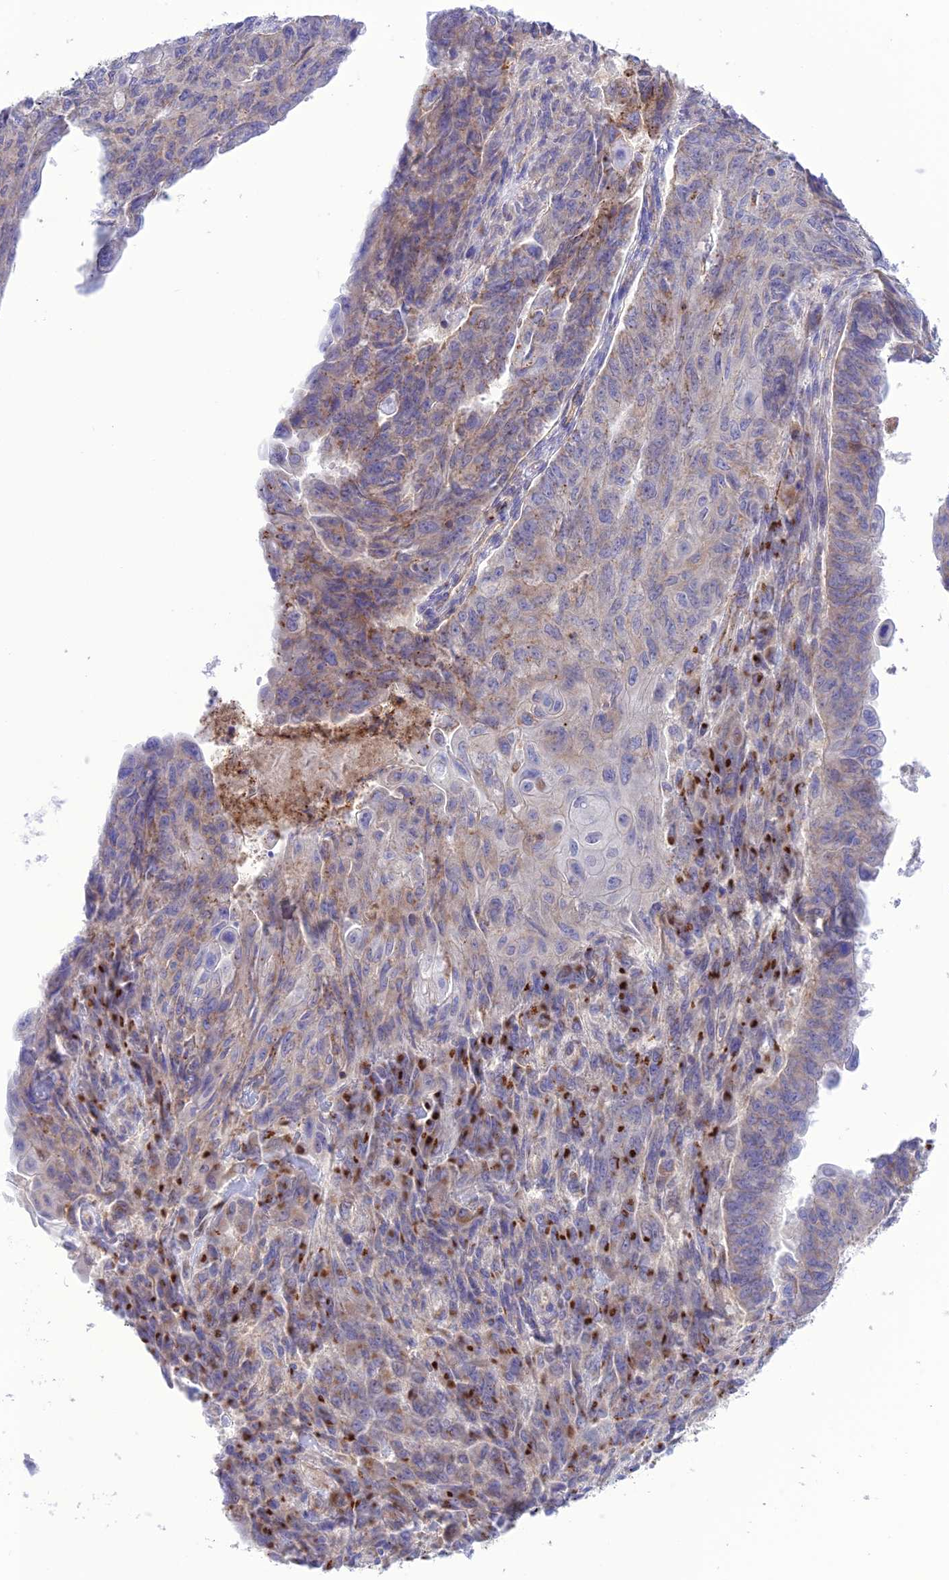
{"staining": {"intensity": "negative", "quantity": "none", "location": "none"}, "tissue": "endometrial cancer", "cell_type": "Tumor cells", "image_type": "cancer", "snomed": [{"axis": "morphology", "description": "Adenocarcinoma, NOS"}, {"axis": "topography", "description": "Endometrium"}], "caption": "Micrograph shows no protein staining in tumor cells of endometrial cancer tissue.", "gene": "CHSY3", "patient": {"sex": "female", "age": 32}}